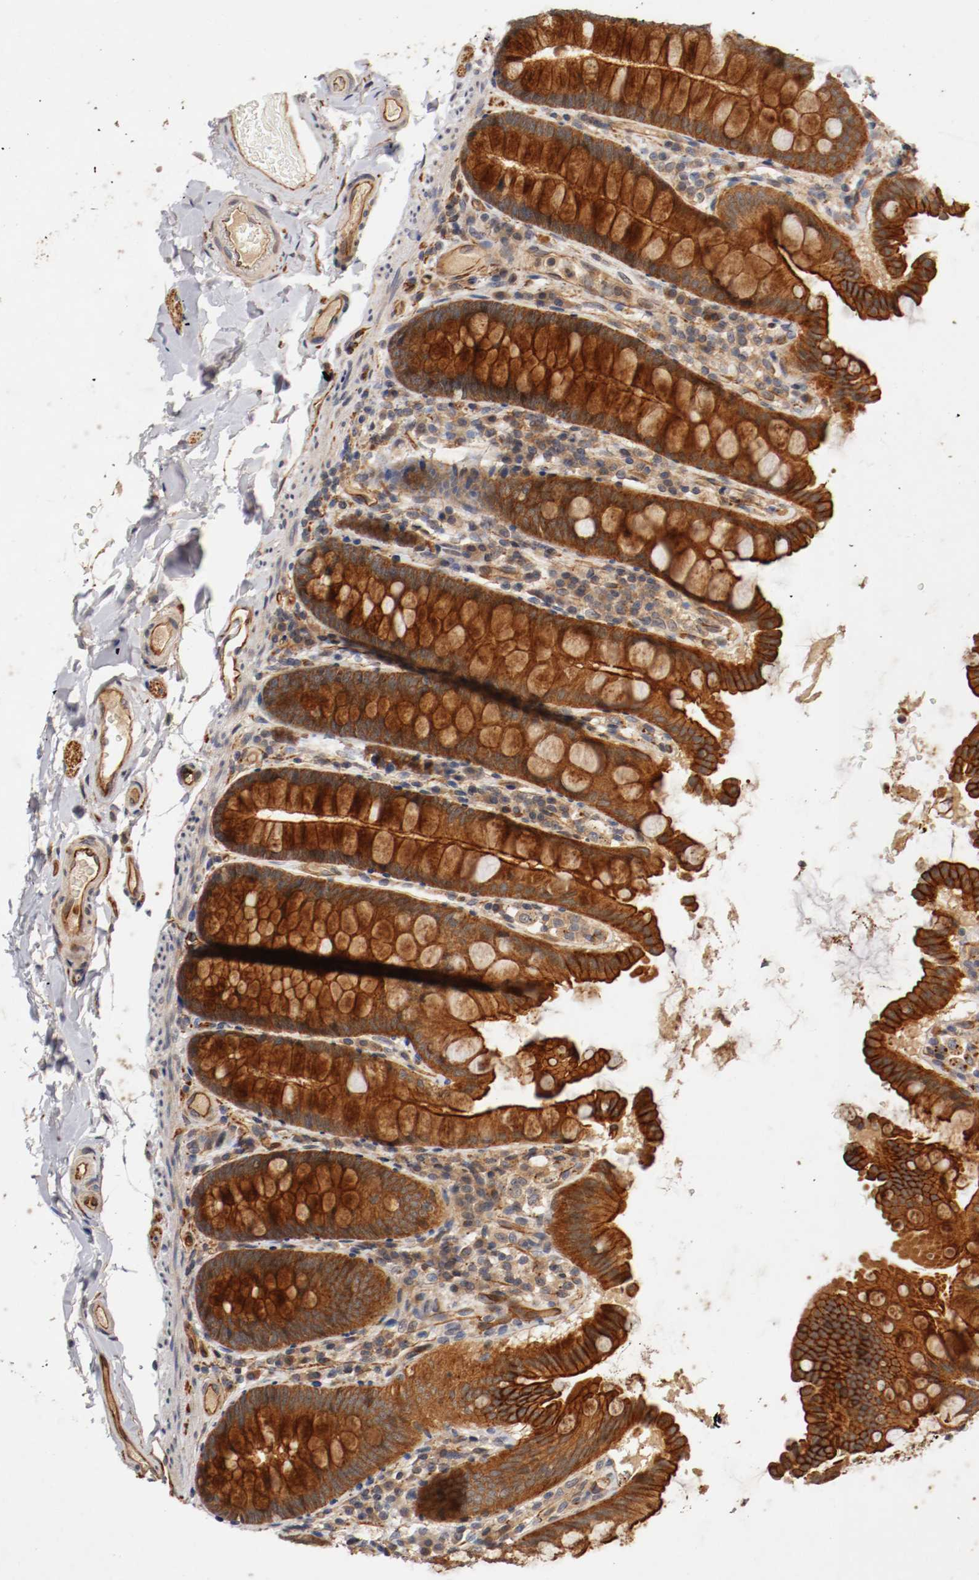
{"staining": {"intensity": "strong", "quantity": ">75%", "location": "cytoplasmic/membranous"}, "tissue": "colon", "cell_type": "Endothelial cells", "image_type": "normal", "snomed": [{"axis": "morphology", "description": "Normal tissue, NOS"}, {"axis": "topography", "description": "Colon"}], "caption": "Protein staining reveals strong cytoplasmic/membranous expression in about >75% of endothelial cells in benign colon.", "gene": "TYK2", "patient": {"sex": "female", "age": 61}}